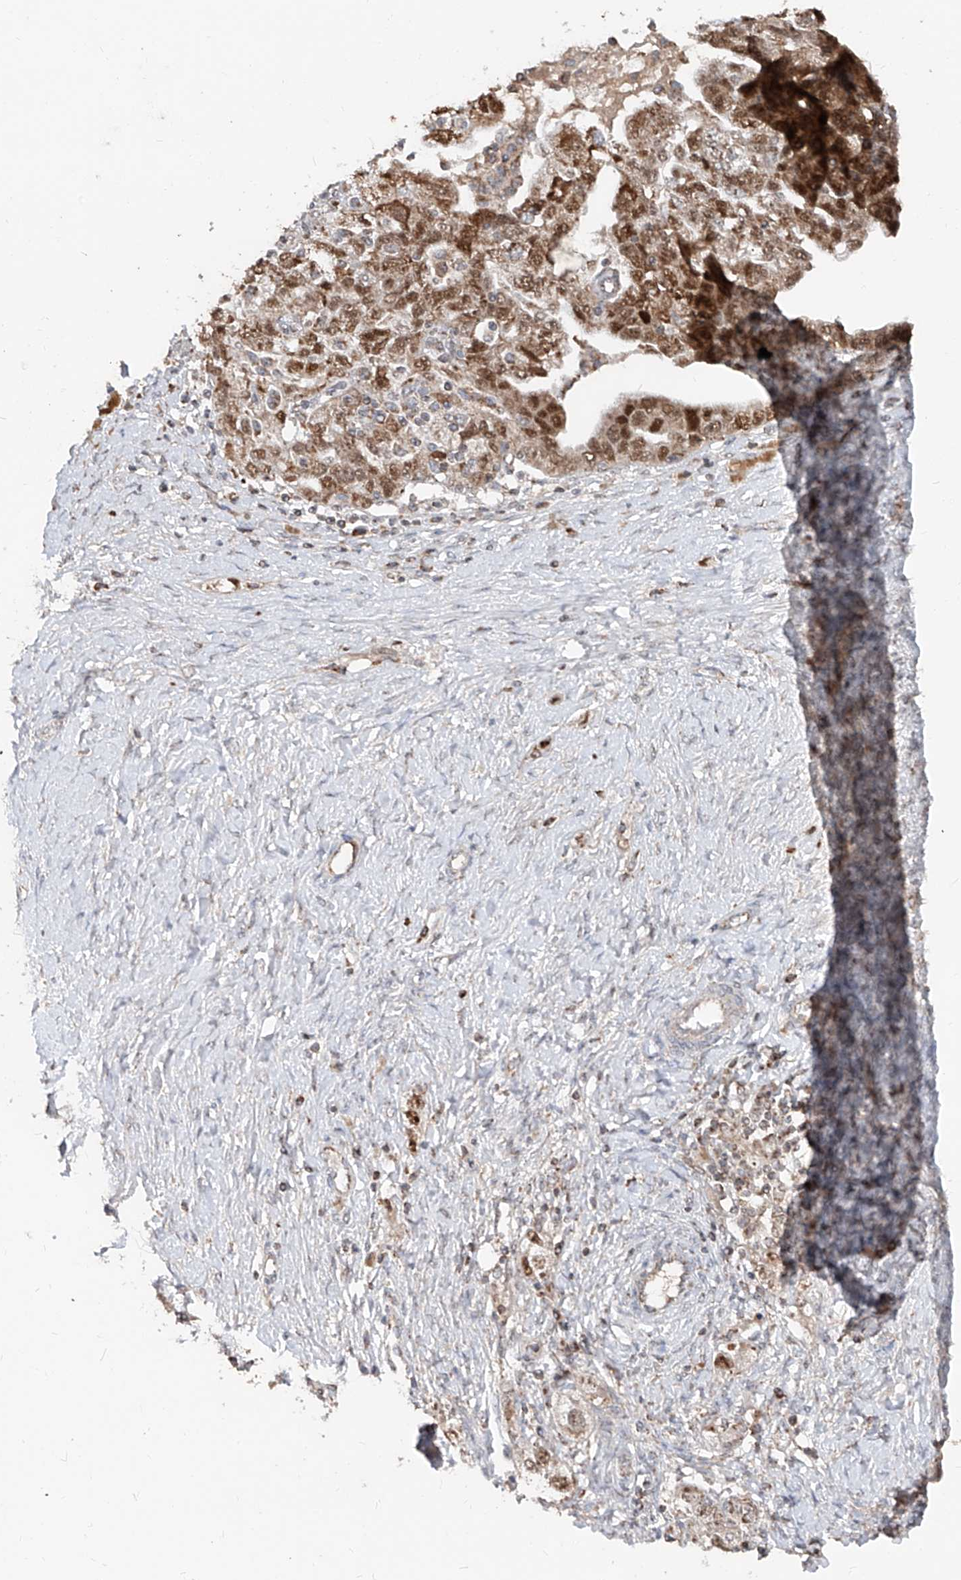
{"staining": {"intensity": "moderate", "quantity": "25%-75%", "location": "cytoplasmic/membranous,nuclear"}, "tissue": "ovarian cancer", "cell_type": "Tumor cells", "image_type": "cancer", "snomed": [{"axis": "morphology", "description": "Carcinoma, NOS"}, {"axis": "morphology", "description": "Cystadenocarcinoma, serous, NOS"}, {"axis": "topography", "description": "Ovary"}], "caption": "This micrograph demonstrates carcinoma (ovarian) stained with immunohistochemistry to label a protein in brown. The cytoplasmic/membranous and nuclear of tumor cells show moderate positivity for the protein. Nuclei are counter-stained blue.", "gene": "NDUFB3", "patient": {"sex": "female", "age": 69}}